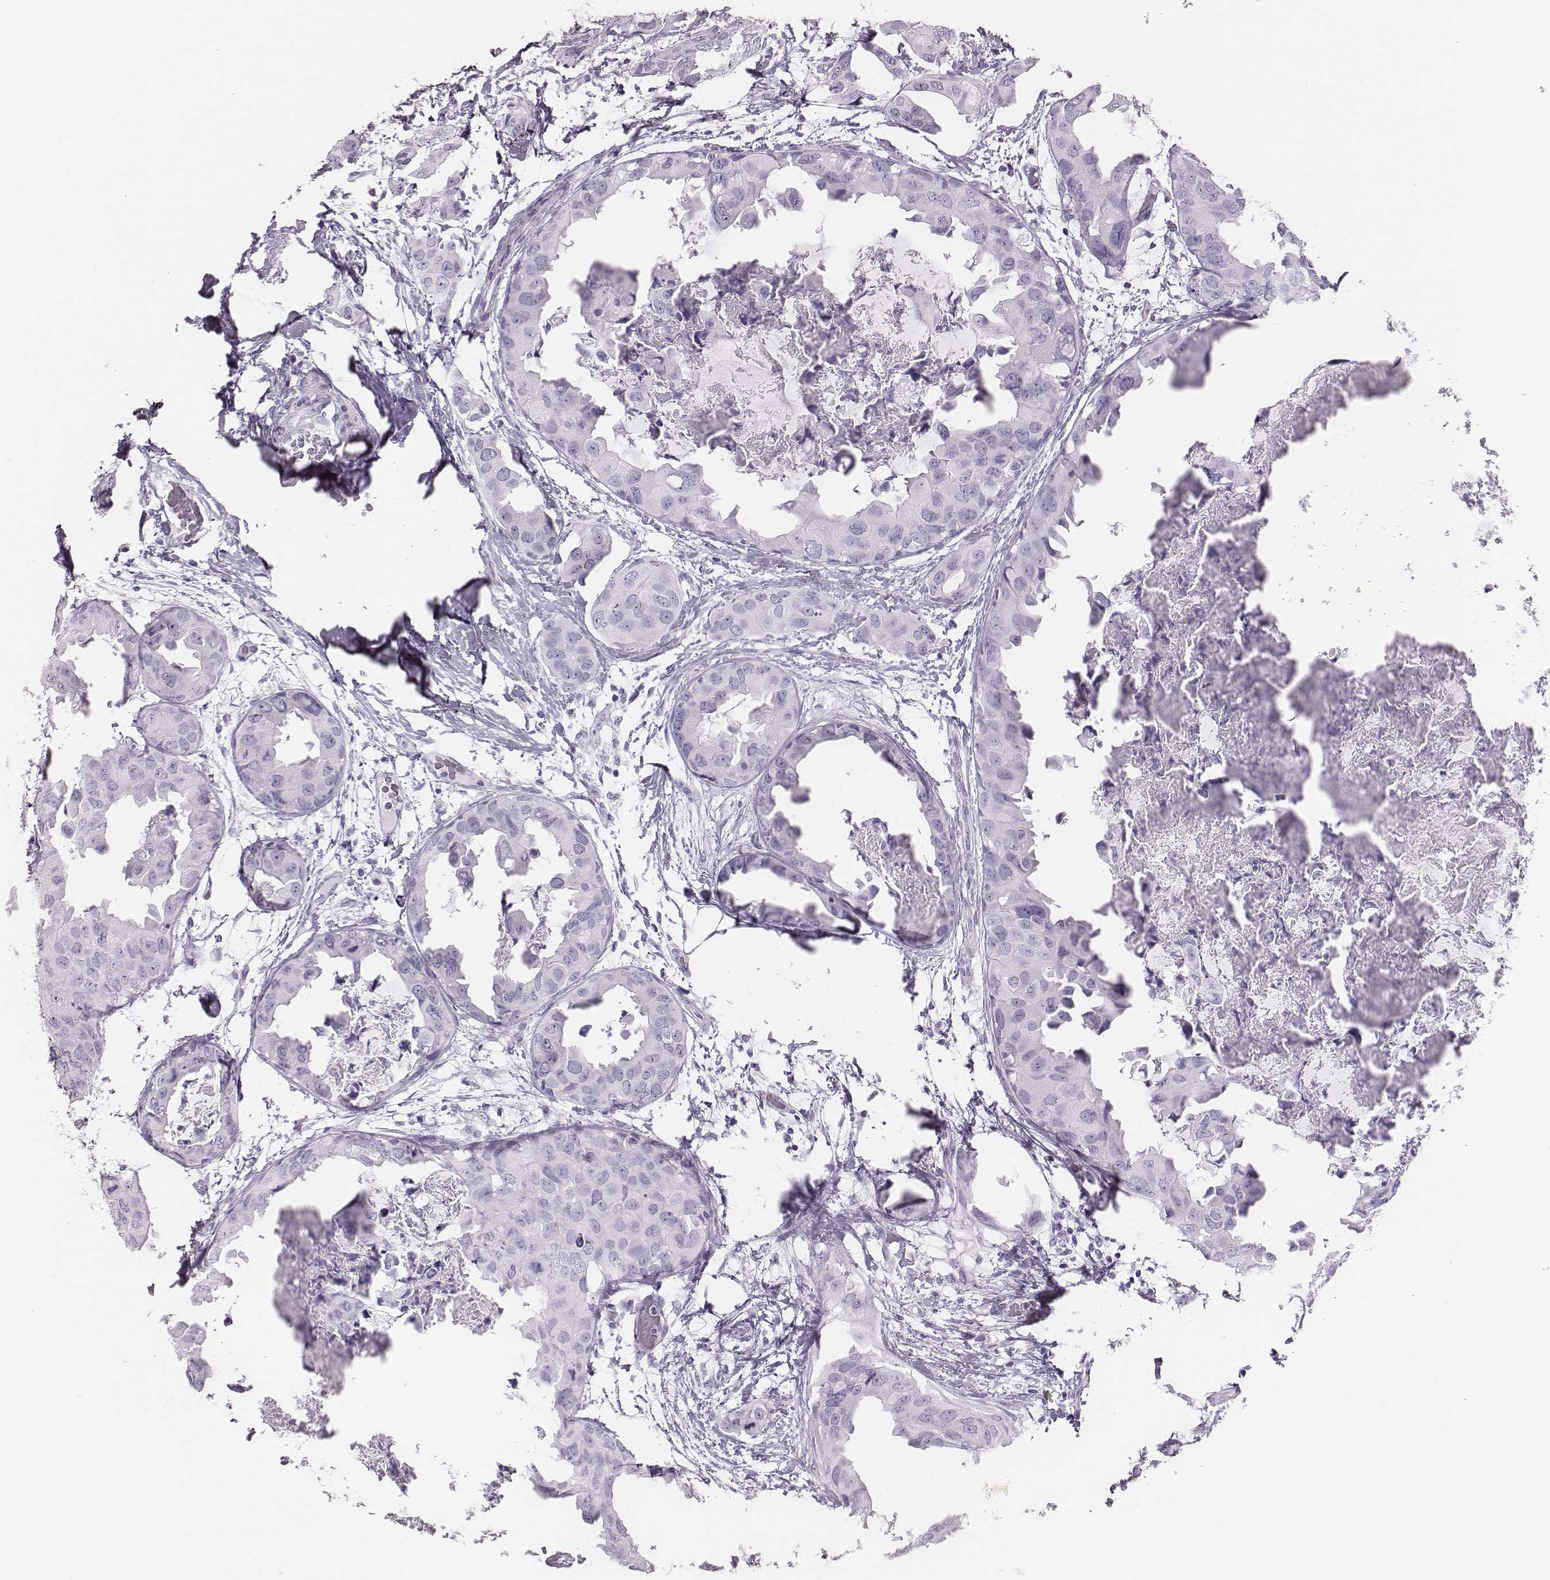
{"staining": {"intensity": "negative", "quantity": "none", "location": "none"}, "tissue": "breast cancer", "cell_type": "Tumor cells", "image_type": "cancer", "snomed": [{"axis": "morphology", "description": "Normal tissue, NOS"}, {"axis": "morphology", "description": "Duct carcinoma"}, {"axis": "topography", "description": "Breast"}], "caption": "Tumor cells show no significant staining in breast infiltrating ductal carcinoma.", "gene": "H1-6", "patient": {"sex": "female", "age": 40}}